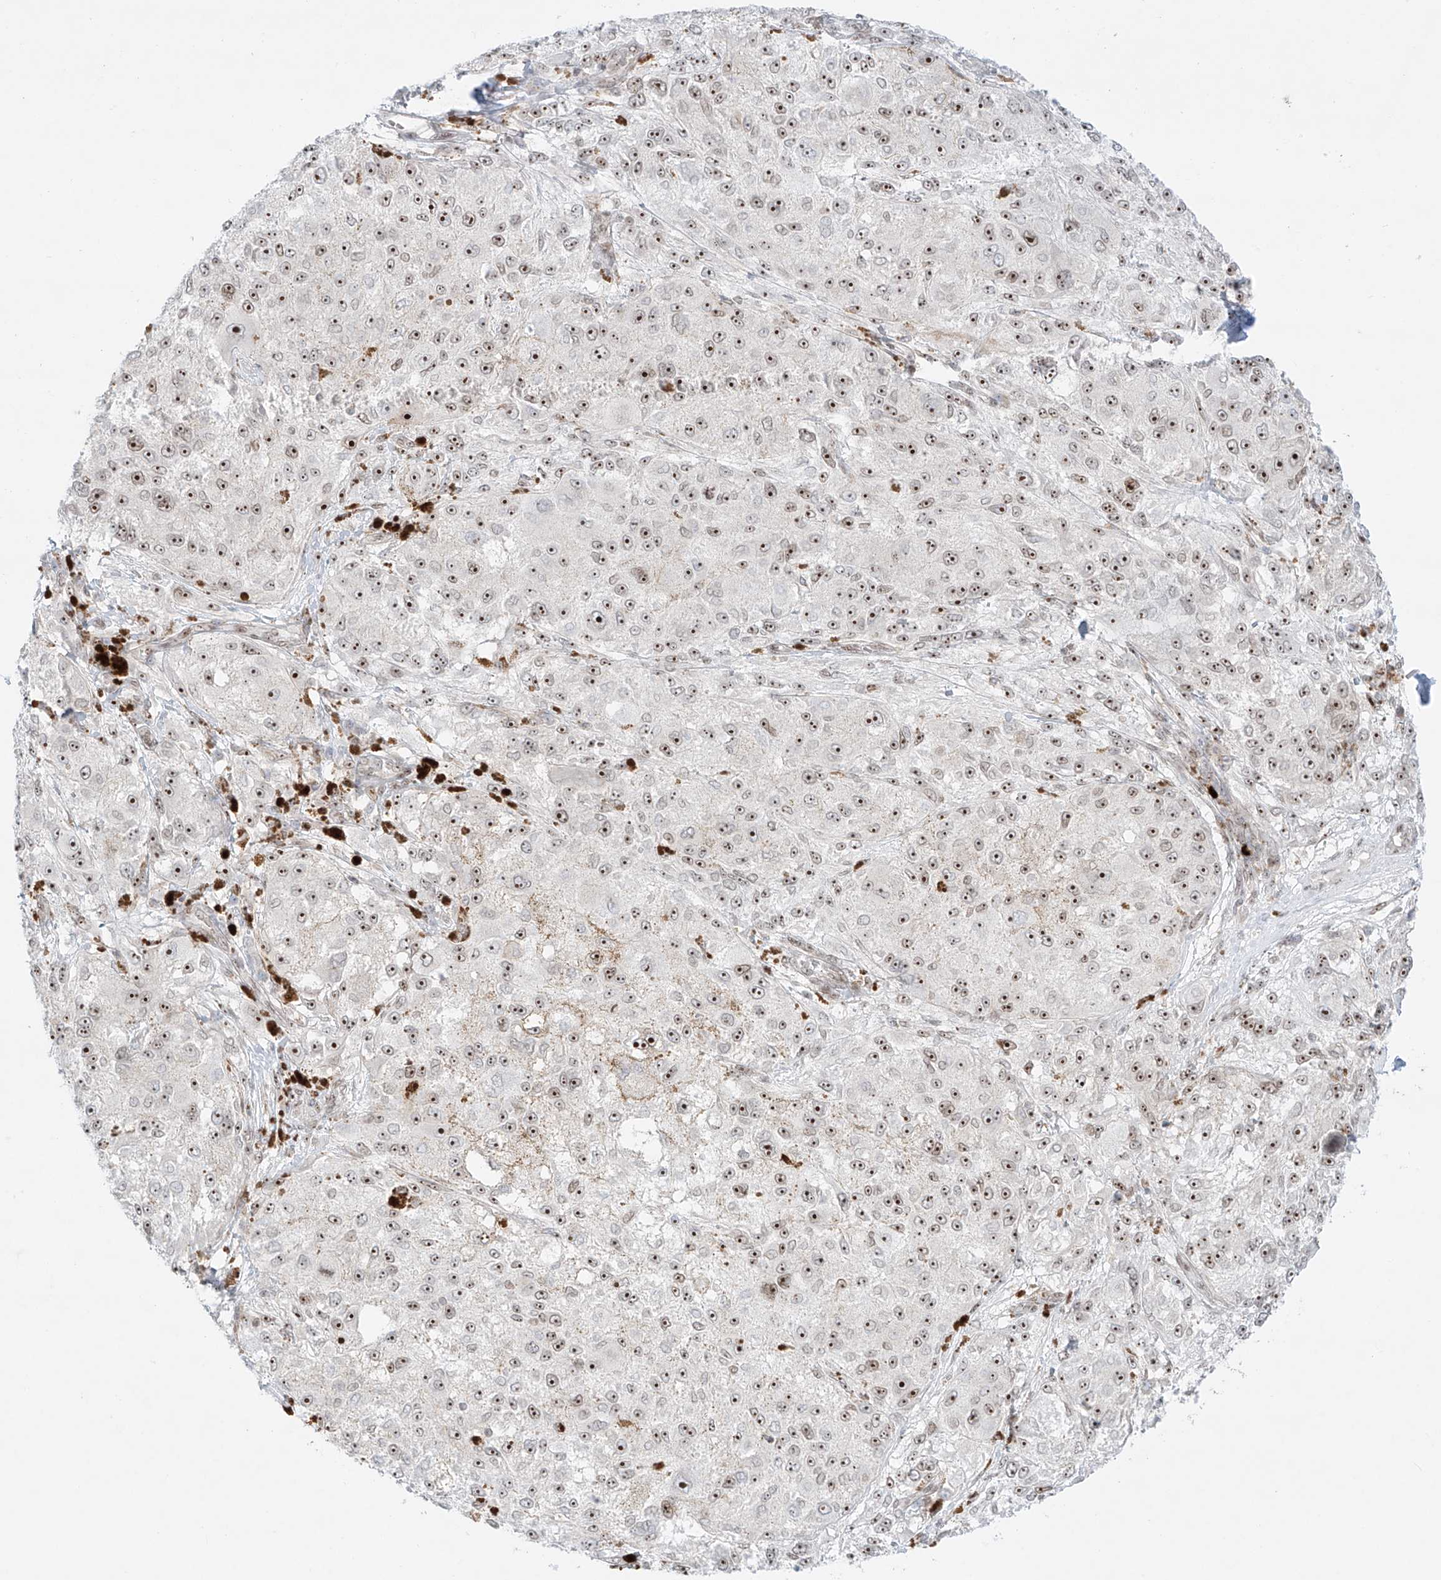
{"staining": {"intensity": "moderate", "quantity": ">75%", "location": "nuclear"}, "tissue": "melanoma", "cell_type": "Tumor cells", "image_type": "cancer", "snomed": [{"axis": "morphology", "description": "Necrosis, NOS"}, {"axis": "morphology", "description": "Malignant melanoma, NOS"}, {"axis": "topography", "description": "Skin"}], "caption": "A brown stain highlights moderate nuclear positivity of a protein in human melanoma tumor cells.", "gene": "ZNF512", "patient": {"sex": "female", "age": 87}}